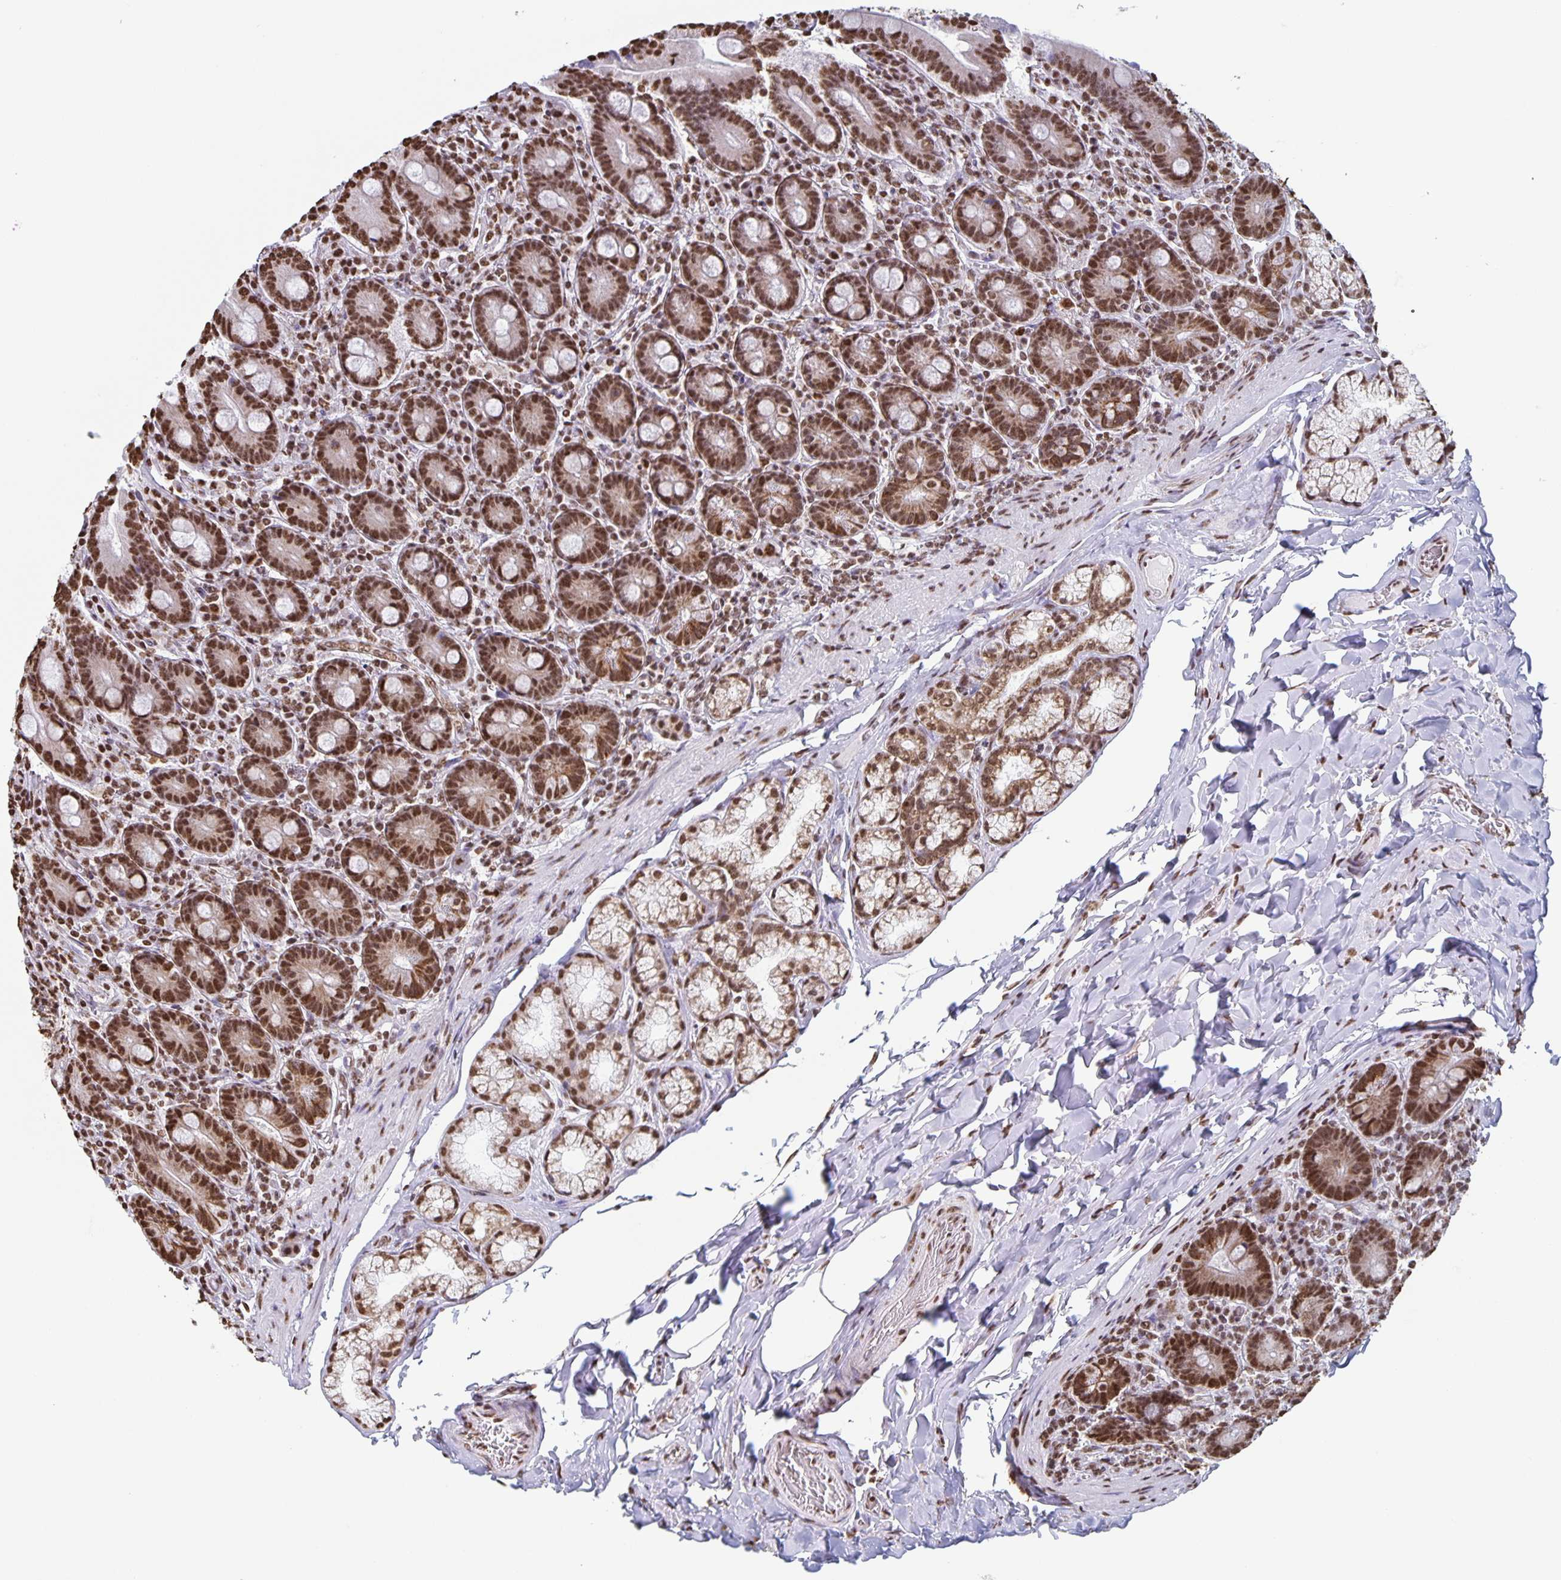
{"staining": {"intensity": "strong", "quantity": ">75%", "location": "nuclear"}, "tissue": "duodenum", "cell_type": "Glandular cells", "image_type": "normal", "snomed": [{"axis": "morphology", "description": "Normal tissue, NOS"}, {"axis": "topography", "description": "Duodenum"}], "caption": "Duodenum stained with DAB (3,3'-diaminobenzidine) immunohistochemistry demonstrates high levels of strong nuclear positivity in about >75% of glandular cells. The protein is stained brown, and the nuclei are stained in blue (DAB (3,3'-diaminobenzidine) IHC with brightfield microscopy, high magnification).", "gene": "DUT", "patient": {"sex": "female", "age": 62}}